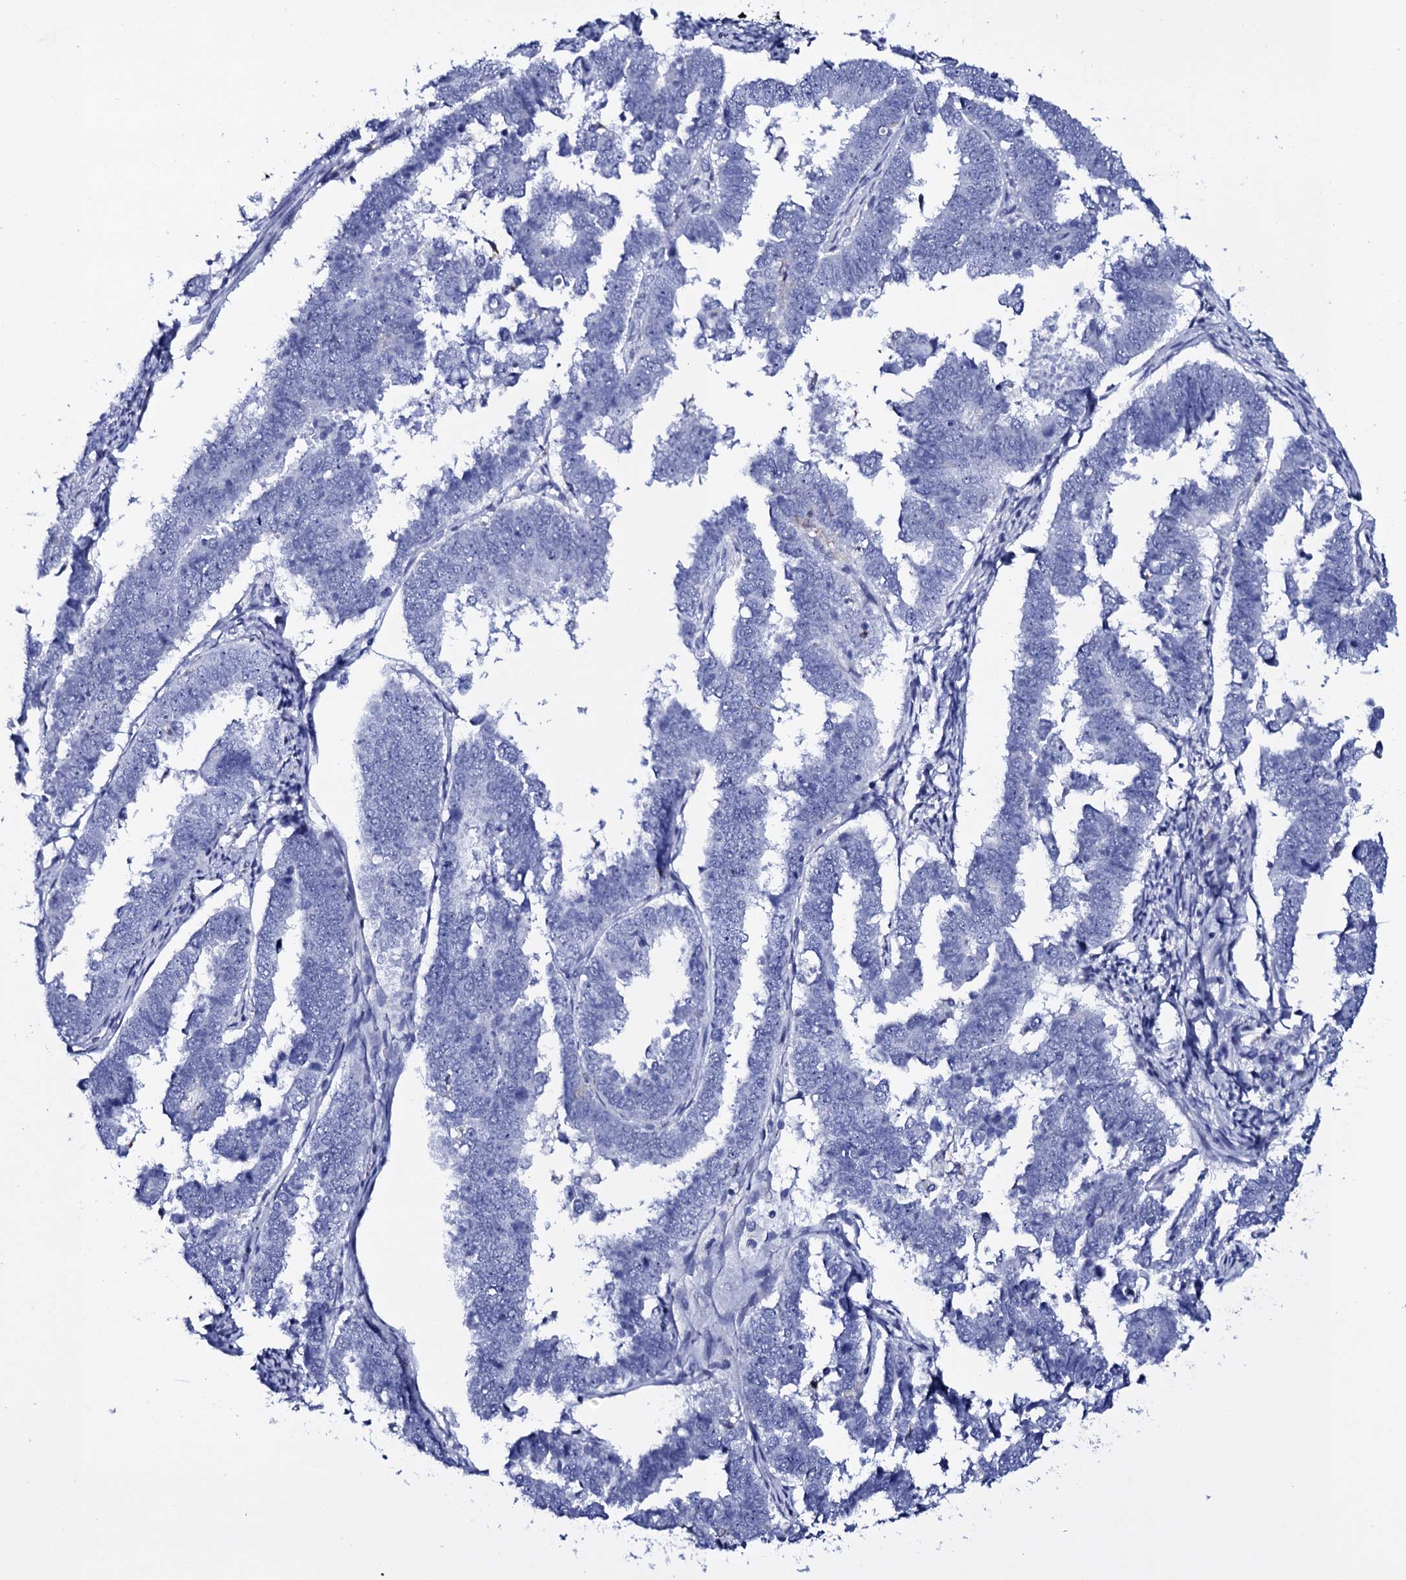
{"staining": {"intensity": "negative", "quantity": "none", "location": "none"}, "tissue": "endometrial cancer", "cell_type": "Tumor cells", "image_type": "cancer", "snomed": [{"axis": "morphology", "description": "Adenocarcinoma, NOS"}, {"axis": "topography", "description": "Endometrium"}], "caption": "This is an immunohistochemistry (IHC) photomicrograph of endometrial cancer (adenocarcinoma). There is no expression in tumor cells.", "gene": "ITPRID2", "patient": {"sex": "female", "age": 75}}